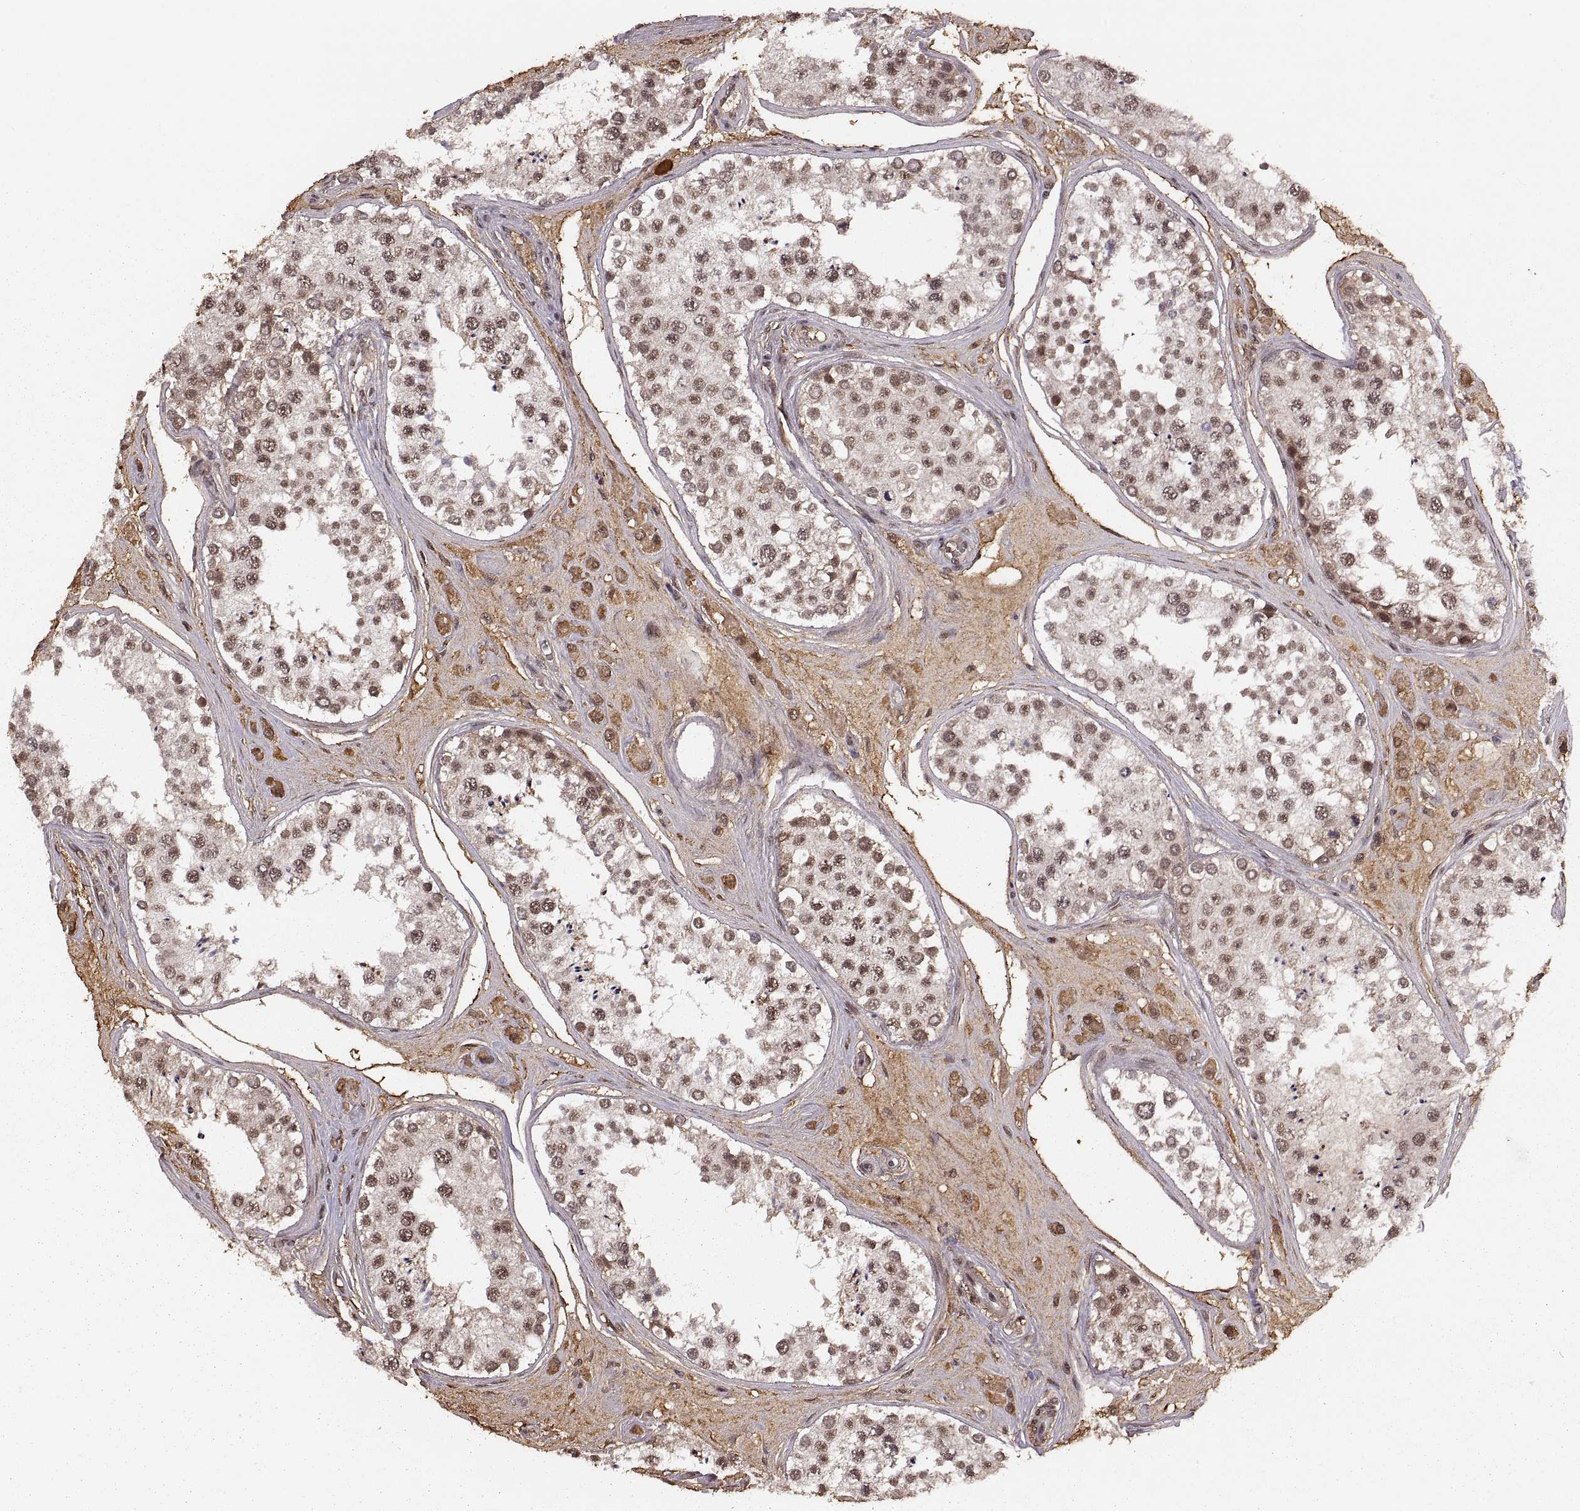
{"staining": {"intensity": "moderate", "quantity": ">75%", "location": "cytoplasmic/membranous,nuclear"}, "tissue": "testis", "cell_type": "Cells in seminiferous ducts", "image_type": "normal", "snomed": [{"axis": "morphology", "description": "Normal tissue, NOS"}, {"axis": "topography", "description": "Testis"}], "caption": "DAB immunohistochemical staining of benign human testis displays moderate cytoplasmic/membranous,nuclear protein expression in about >75% of cells in seminiferous ducts. (DAB IHC, brown staining for protein, blue staining for nuclei).", "gene": "RFT1", "patient": {"sex": "male", "age": 25}}